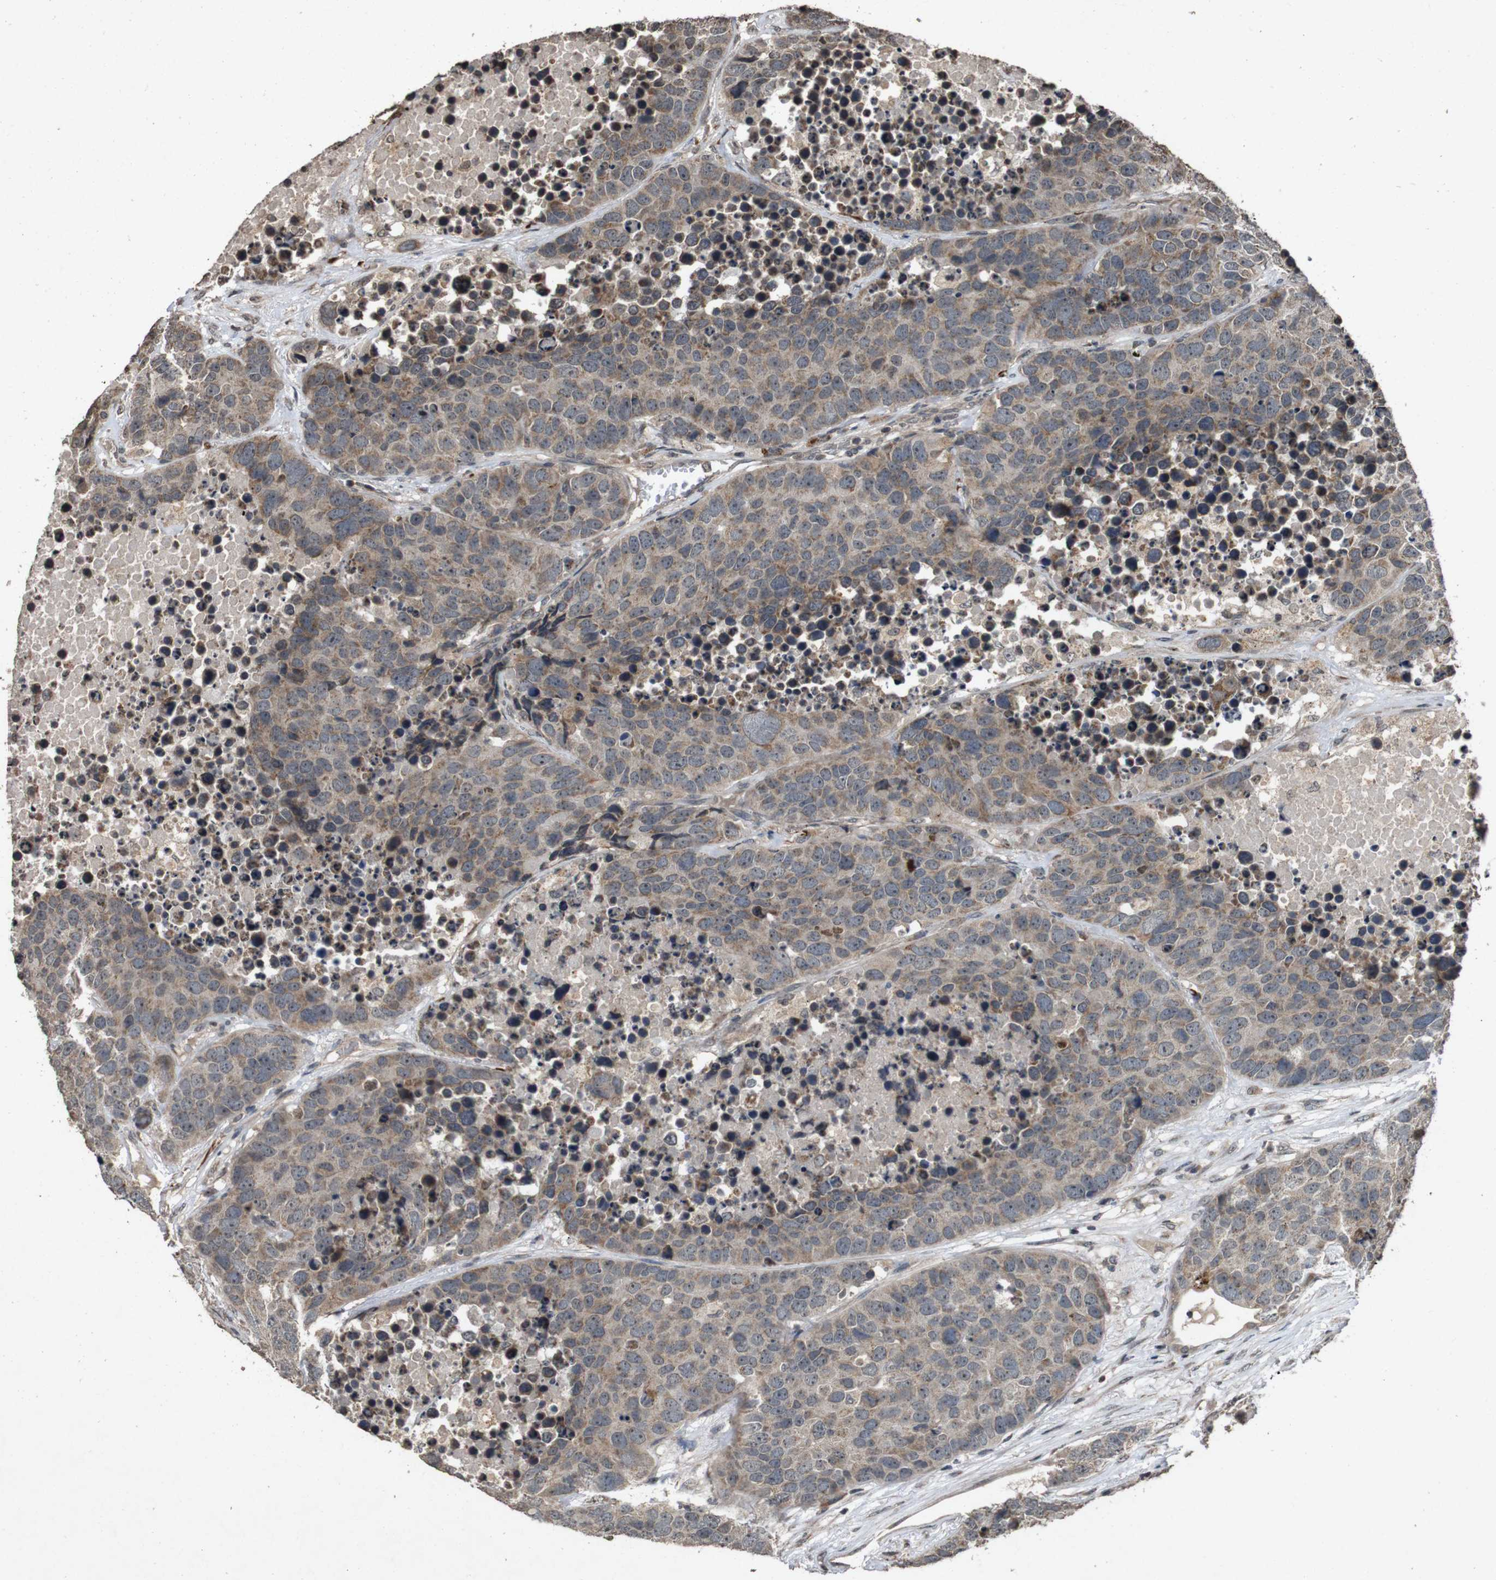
{"staining": {"intensity": "moderate", "quantity": "25%-75%", "location": "cytoplasmic/membranous"}, "tissue": "carcinoid", "cell_type": "Tumor cells", "image_type": "cancer", "snomed": [{"axis": "morphology", "description": "Carcinoid, malignant, NOS"}, {"axis": "topography", "description": "Lung"}], "caption": "A micrograph showing moderate cytoplasmic/membranous expression in approximately 25%-75% of tumor cells in malignant carcinoid, as visualized by brown immunohistochemical staining.", "gene": "SORL1", "patient": {"sex": "male", "age": 60}}